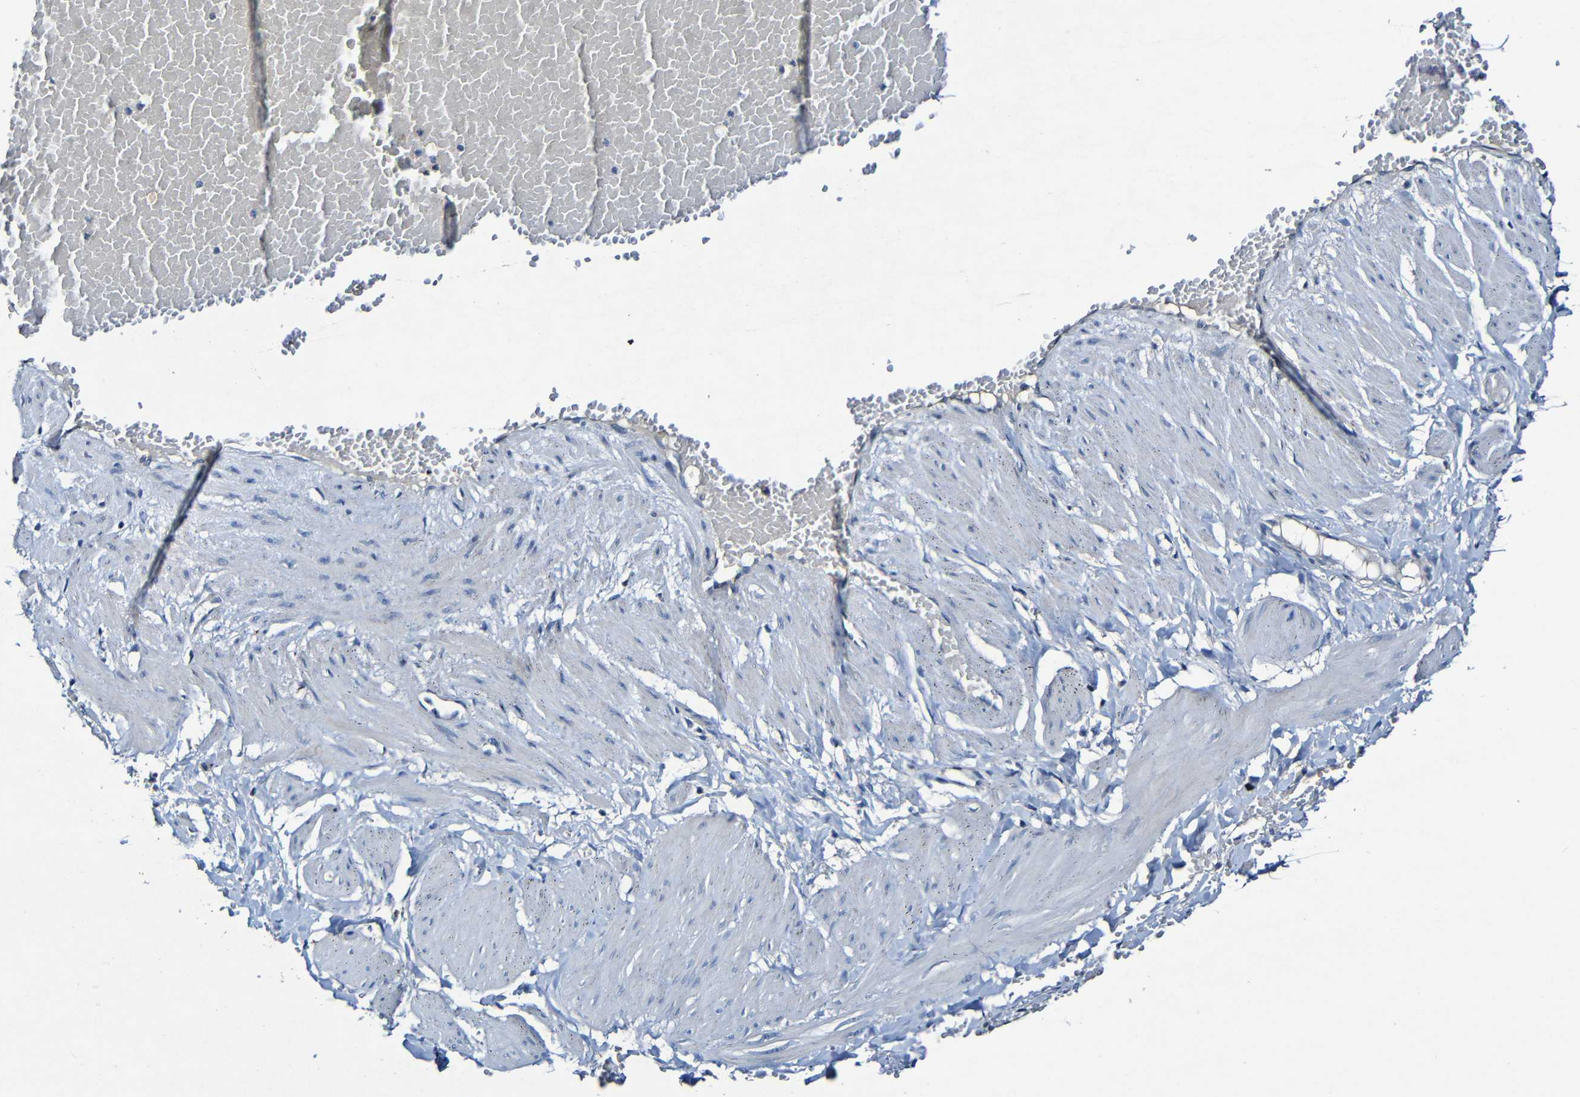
{"staining": {"intensity": "negative", "quantity": "none", "location": "none"}, "tissue": "adipose tissue", "cell_type": "Adipocytes", "image_type": "normal", "snomed": [{"axis": "morphology", "description": "Normal tissue, NOS"}, {"axis": "topography", "description": "Soft tissue"}, {"axis": "topography", "description": "Vascular tissue"}], "caption": "DAB immunohistochemical staining of normal adipose tissue demonstrates no significant staining in adipocytes.", "gene": "LRRC70", "patient": {"sex": "female", "age": 35}}